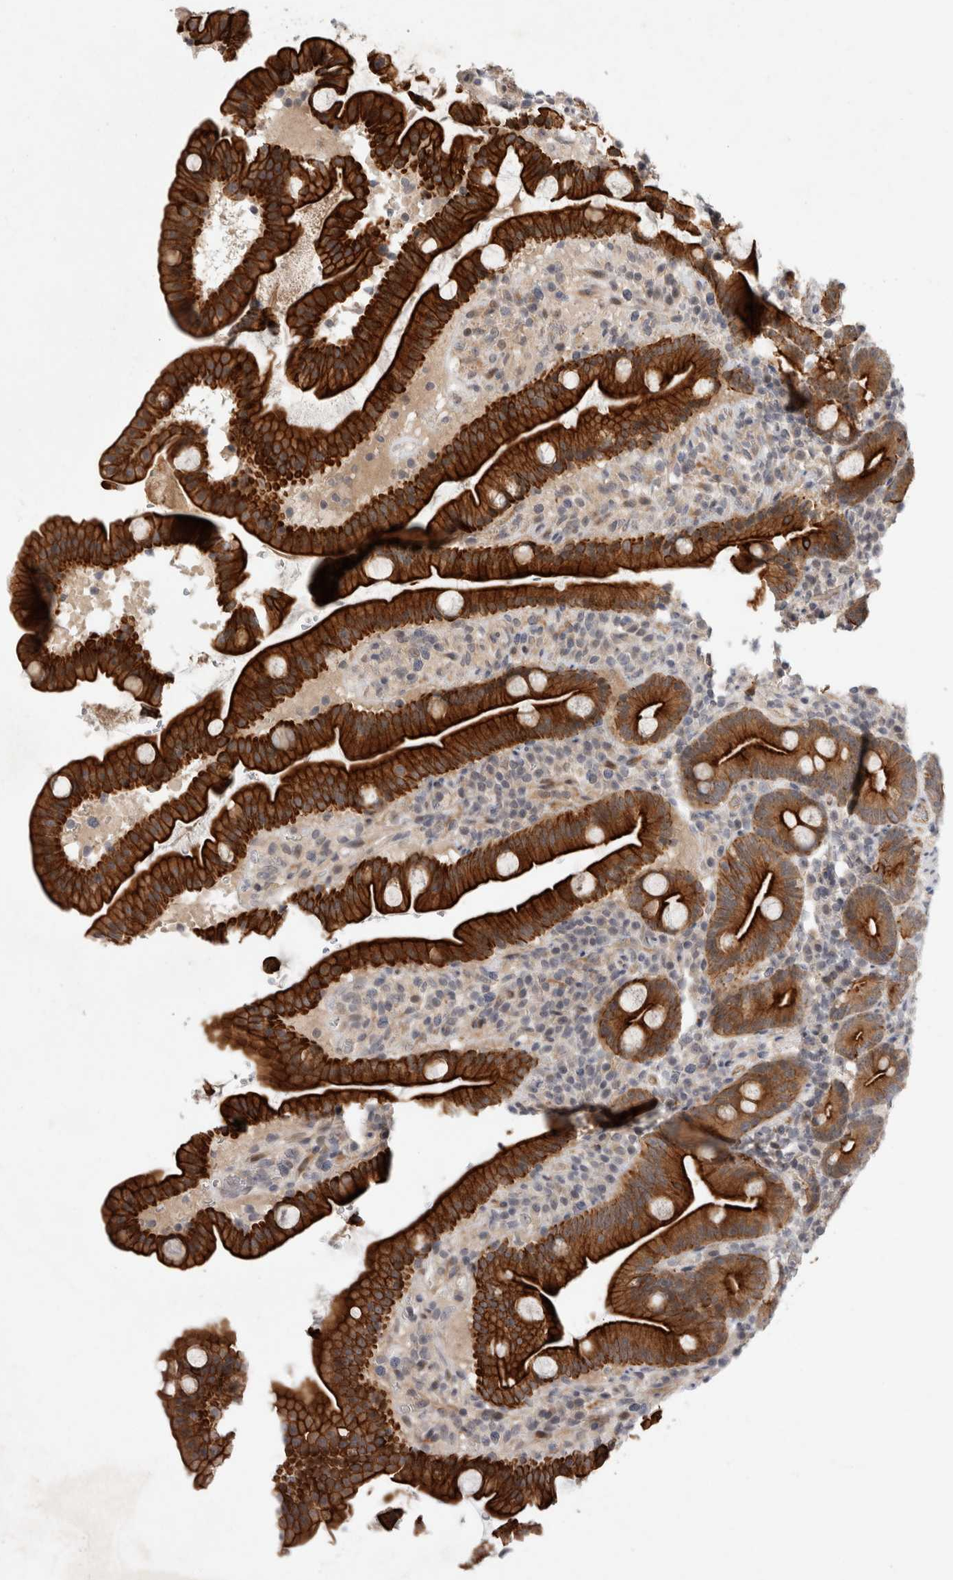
{"staining": {"intensity": "strong", "quantity": ">75%", "location": "cytoplasmic/membranous"}, "tissue": "duodenum", "cell_type": "Glandular cells", "image_type": "normal", "snomed": [{"axis": "morphology", "description": "Normal tissue, NOS"}, {"axis": "topography", "description": "Duodenum"}], "caption": "About >75% of glandular cells in normal human duodenum exhibit strong cytoplasmic/membranous protein expression as visualized by brown immunohistochemical staining.", "gene": "CRISPLD1", "patient": {"sex": "male", "age": 54}}